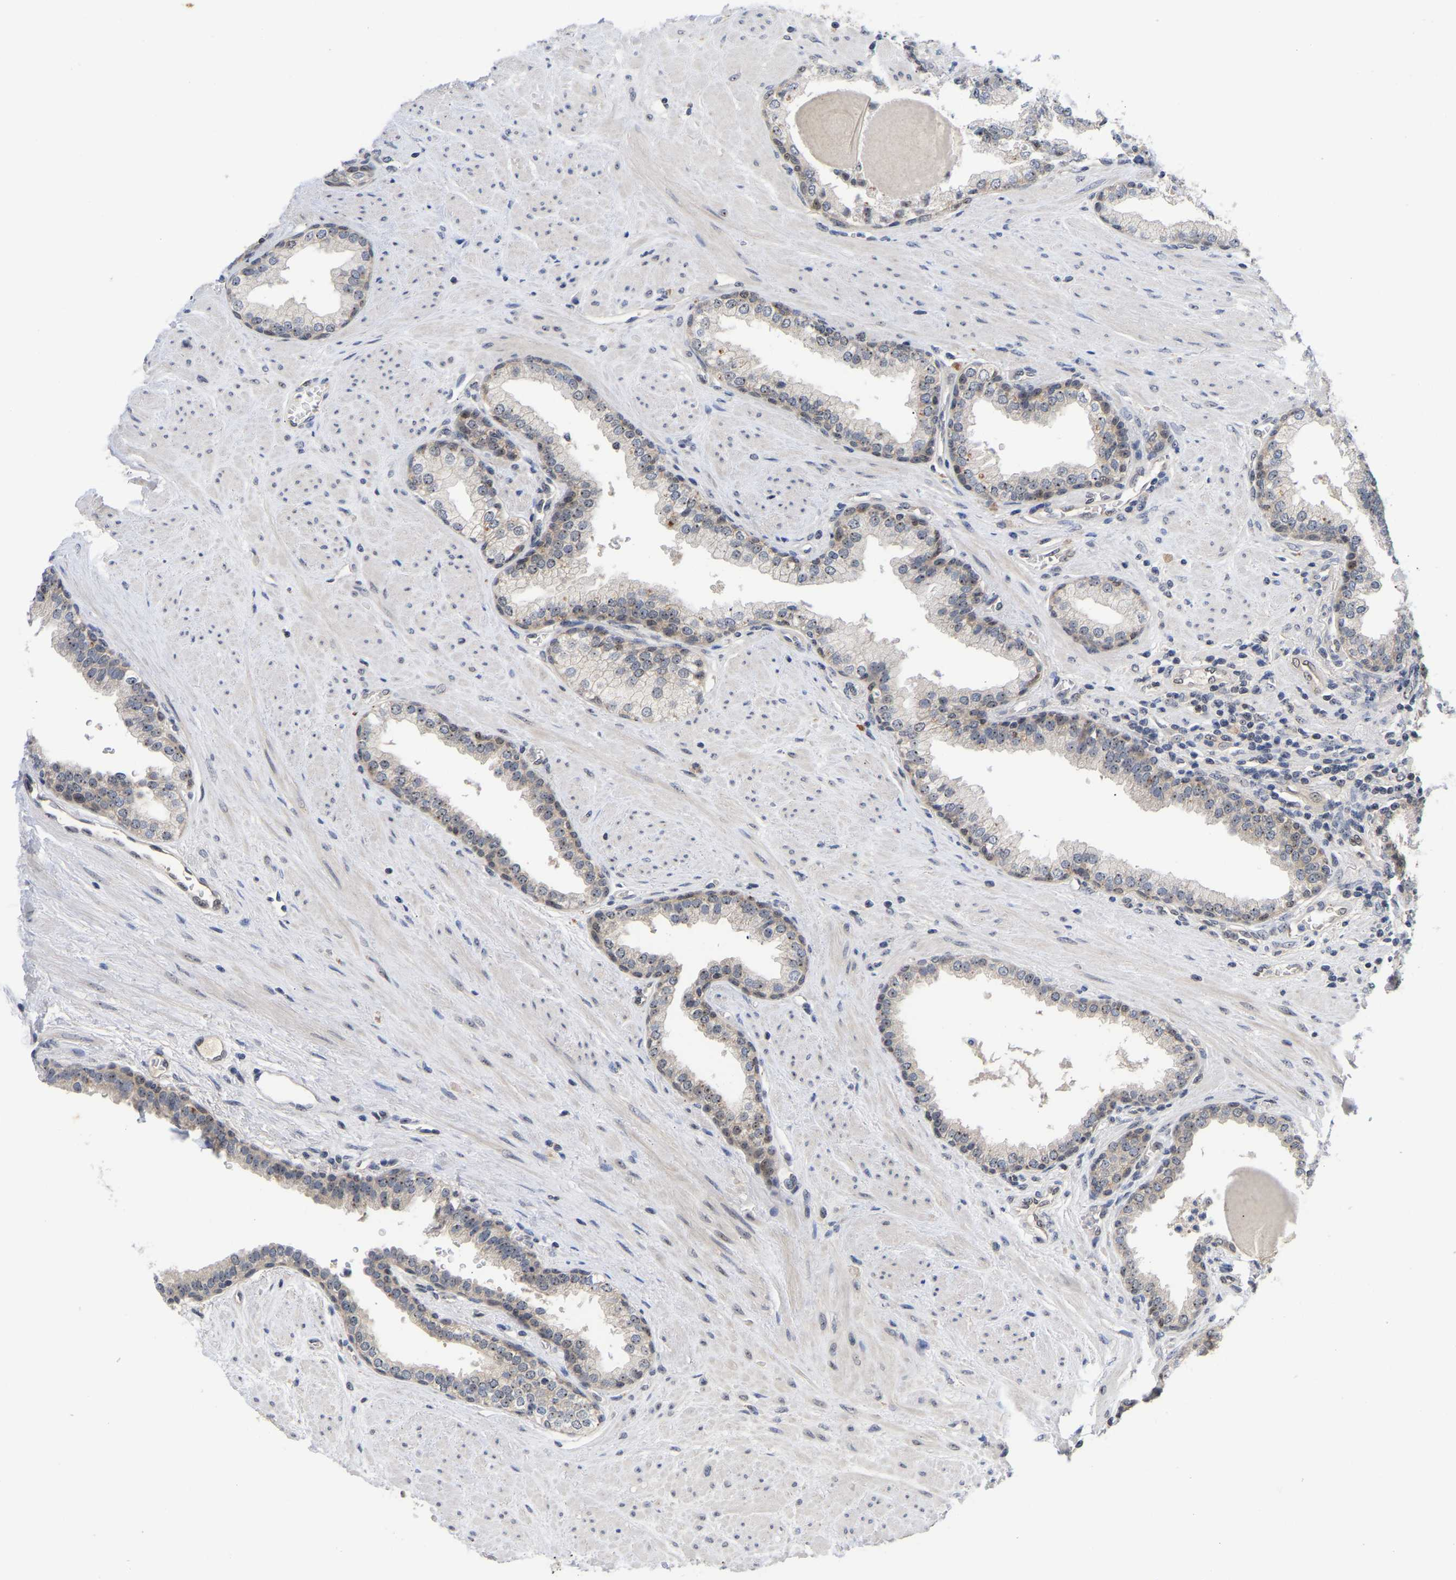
{"staining": {"intensity": "weak", "quantity": "<25%", "location": "nuclear"}, "tissue": "prostate", "cell_type": "Glandular cells", "image_type": "normal", "snomed": [{"axis": "morphology", "description": "Normal tissue, NOS"}, {"axis": "topography", "description": "Prostate"}], "caption": "Immunohistochemistry (IHC) of benign prostate shows no staining in glandular cells. (Brightfield microscopy of DAB IHC at high magnification).", "gene": "NLE1", "patient": {"sex": "male", "age": 51}}